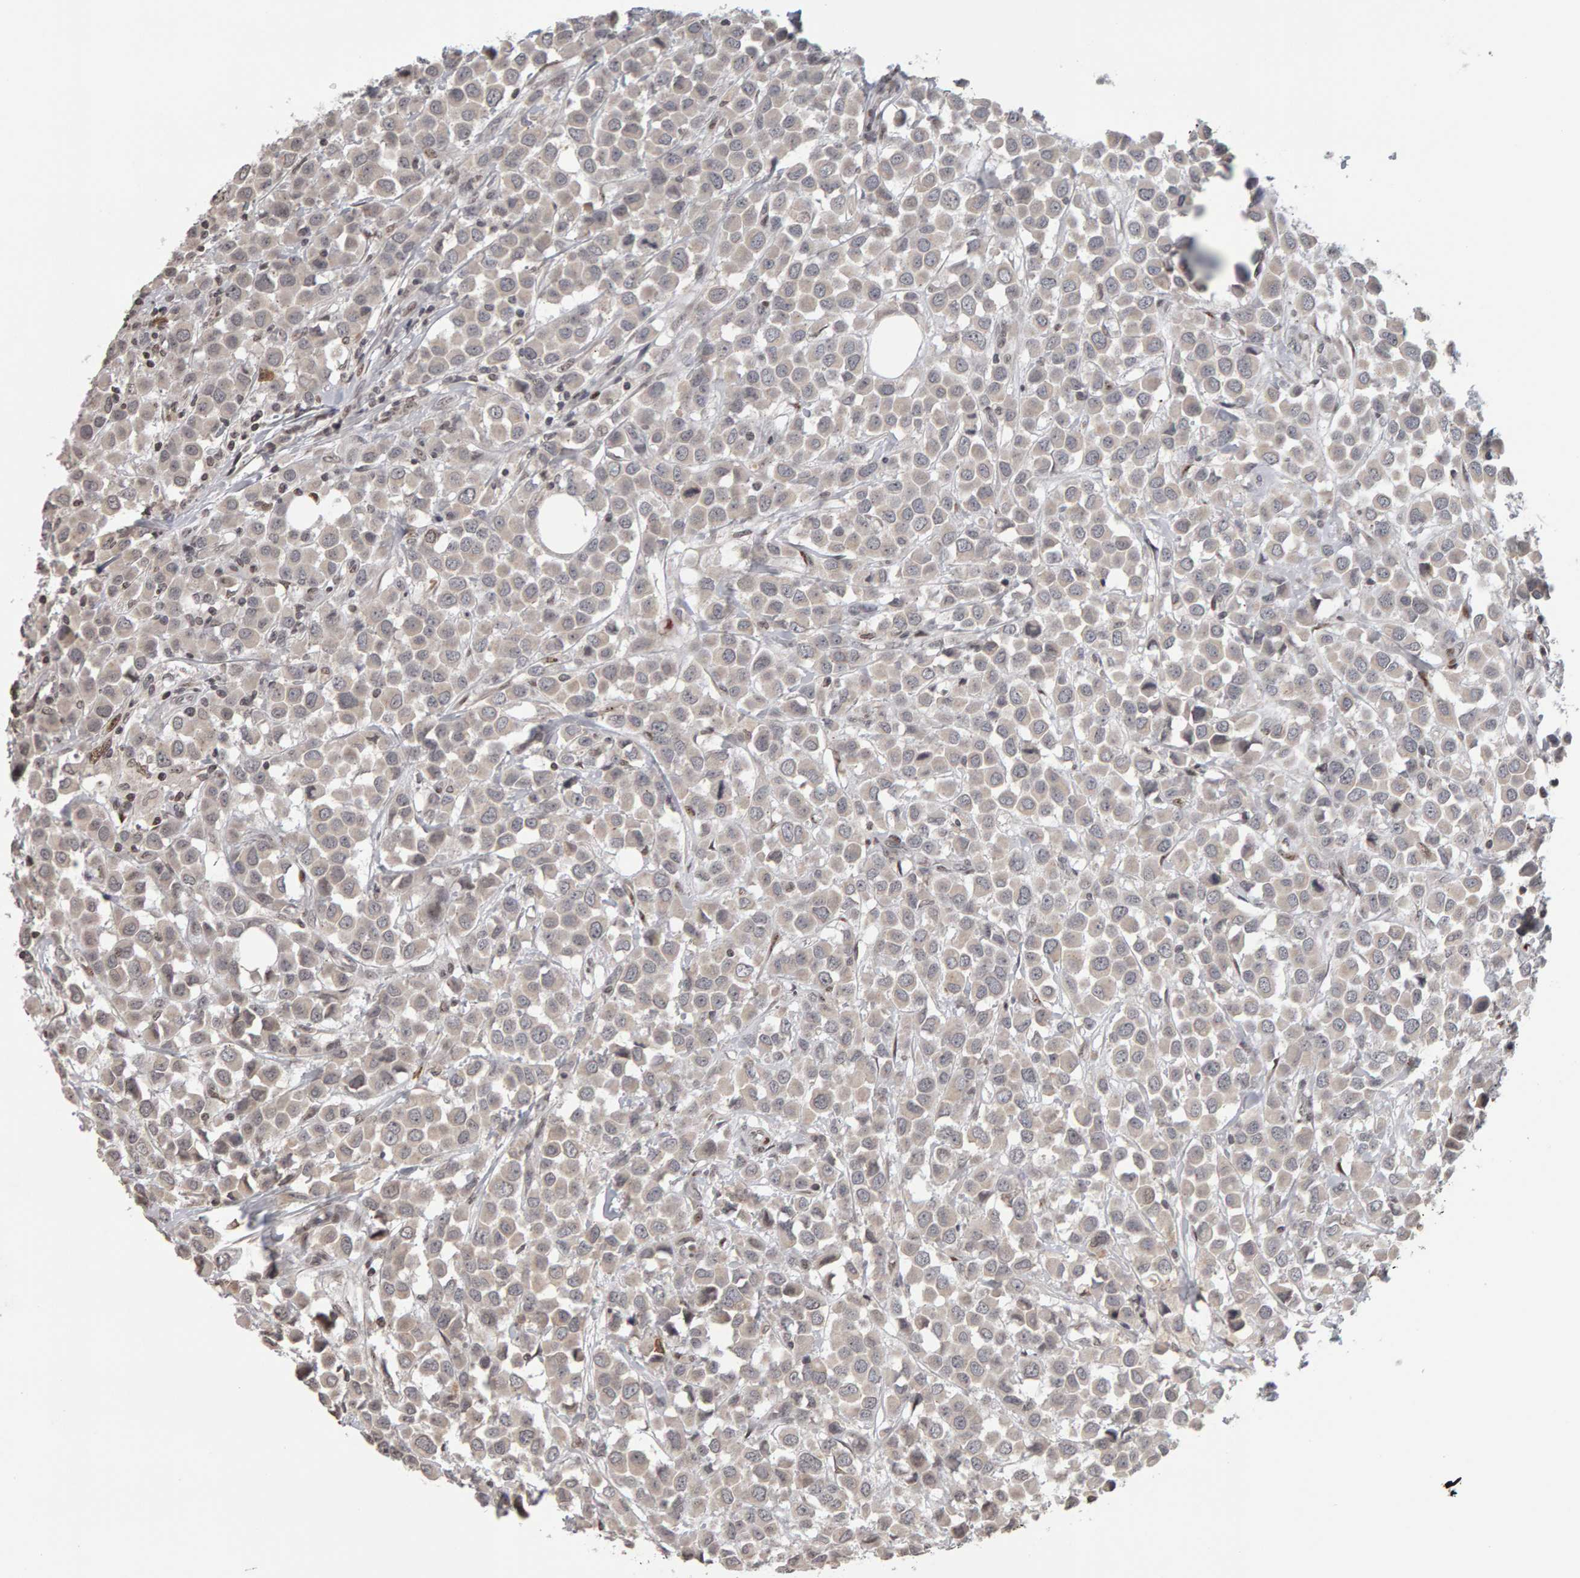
{"staining": {"intensity": "negative", "quantity": "none", "location": "none"}, "tissue": "breast cancer", "cell_type": "Tumor cells", "image_type": "cancer", "snomed": [{"axis": "morphology", "description": "Duct carcinoma"}, {"axis": "topography", "description": "Breast"}], "caption": "Immunohistochemistry image of breast invasive ductal carcinoma stained for a protein (brown), which demonstrates no positivity in tumor cells.", "gene": "TRAM1", "patient": {"sex": "female", "age": 61}}